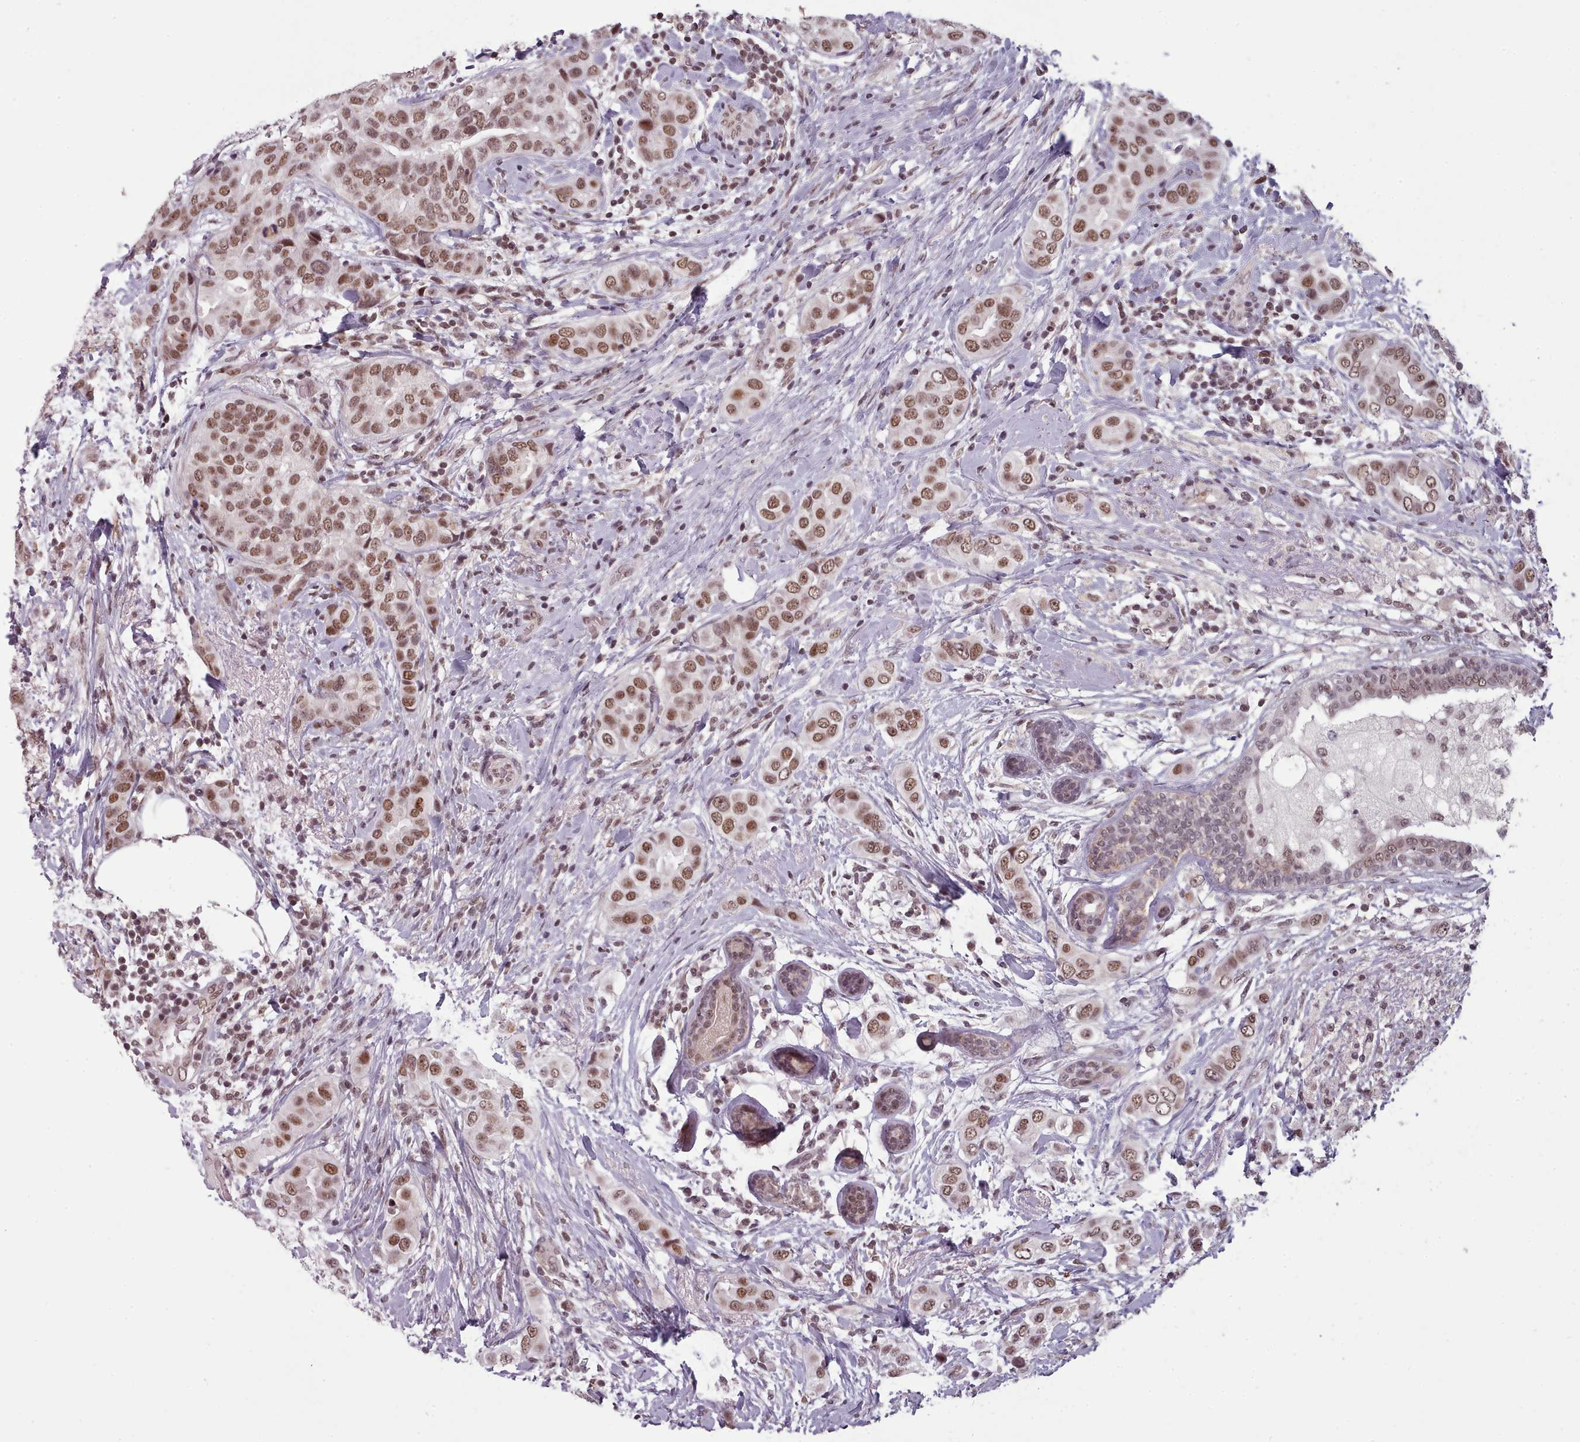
{"staining": {"intensity": "moderate", "quantity": ">75%", "location": "nuclear"}, "tissue": "breast cancer", "cell_type": "Tumor cells", "image_type": "cancer", "snomed": [{"axis": "morphology", "description": "Lobular carcinoma"}, {"axis": "topography", "description": "Breast"}], "caption": "Immunohistochemistry (IHC) staining of lobular carcinoma (breast), which displays medium levels of moderate nuclear expression in about >75% of tumor cells indicating moderate nuclear protein staining. The staining was performed using DAB (brown) for protein detection and nuclei were counterstained in hematoxylin (blue).", "gene": "SRSF9", "patient": {"sex": "female", "age": 51}}